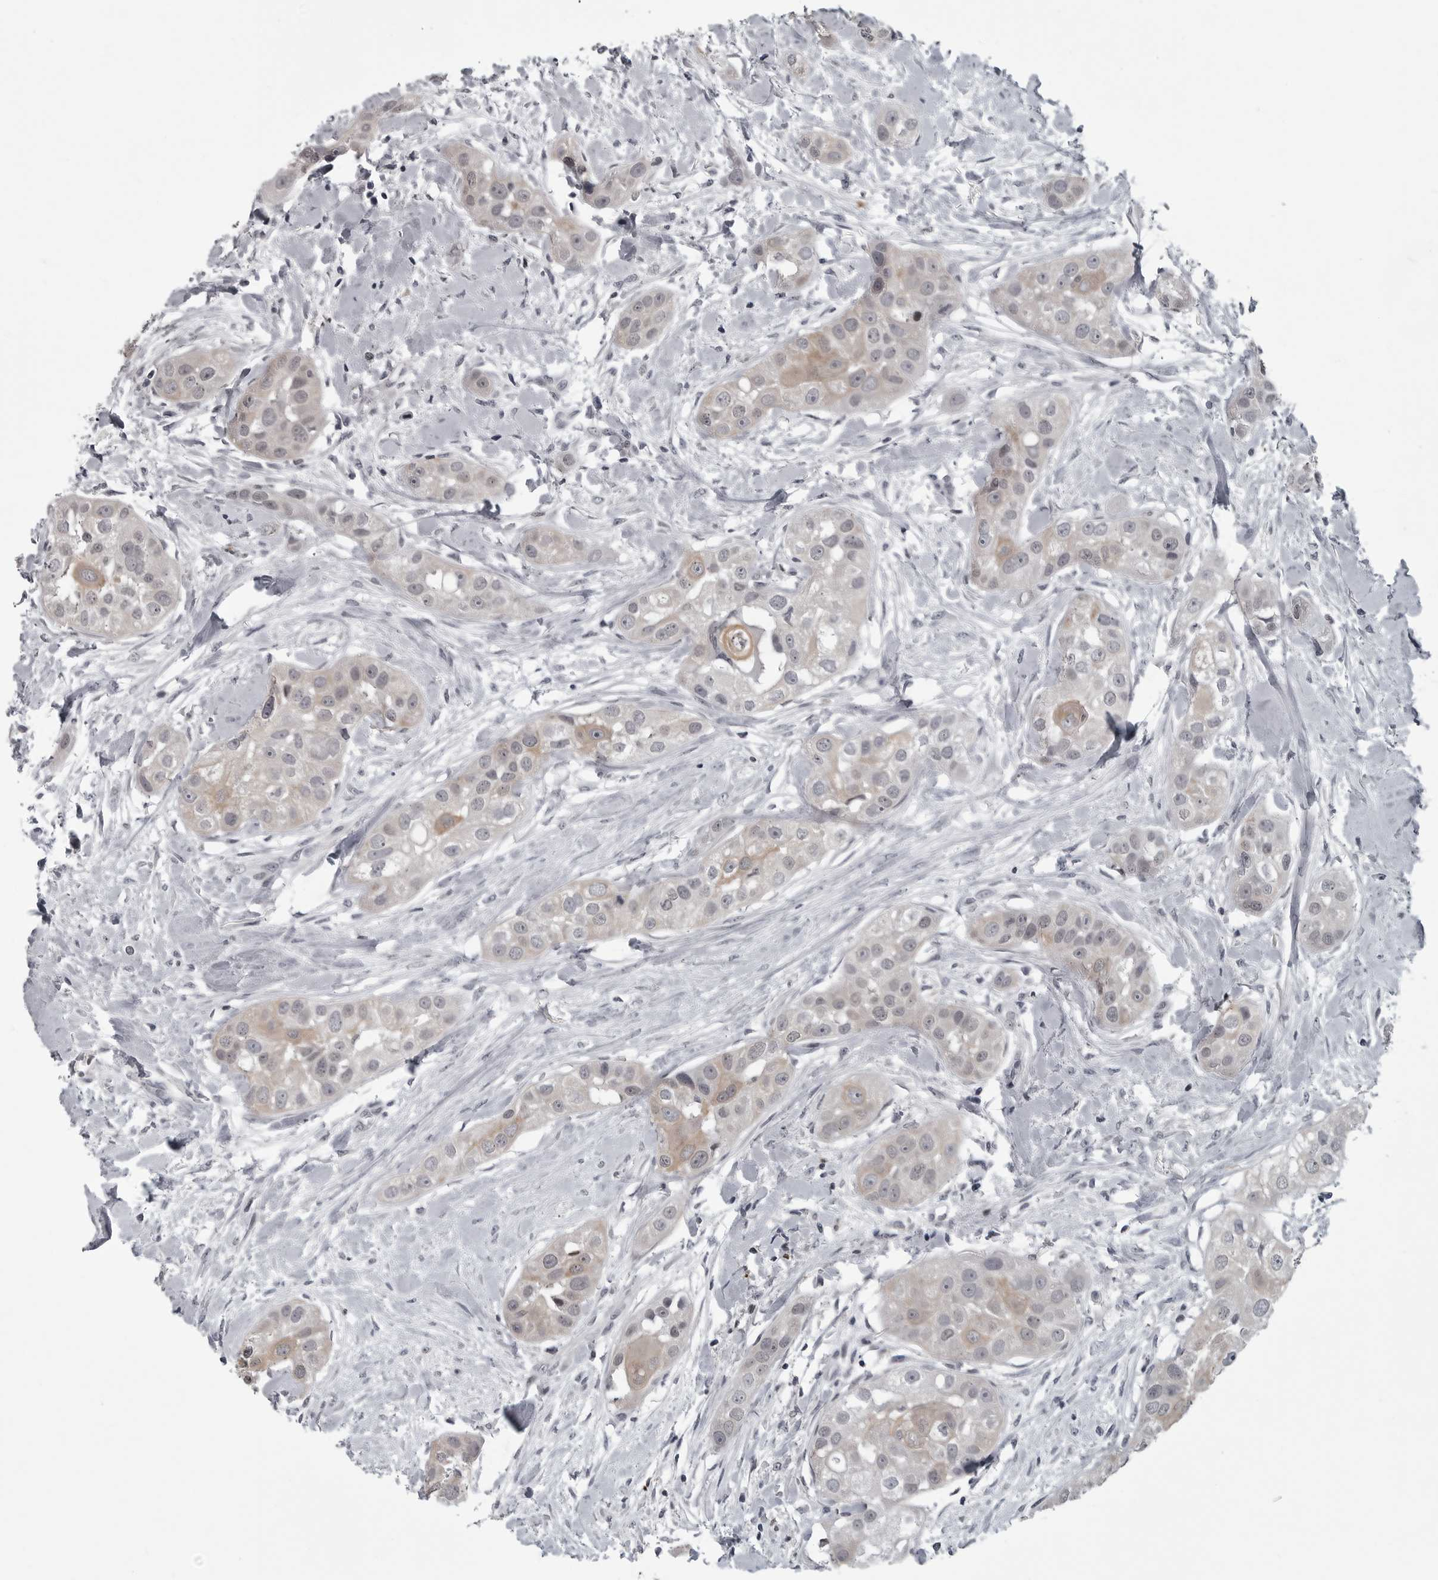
{"staining": {"intensity": "weak", "quantity": ">75%", "location": "cytoplasmic/membranous"}, "tissue": "head and neck cancer", "cell_type": "Tumor cells", "image_type": "cancer", "snomed": [{"axis": "morphology", "description": "Normal tissue, NOS"}, {"axis": "morphology", "description": "Squamous cell carcinoma, NOS"}, {"axis": "topography", "description": "Skeletal muscle"}, {"axis": "topography", "description": "Head-Neck"}], "caption": "A histopathology image of head and neck squamous cell carcinoma stained for a protein demonstrates weak cytoplasmic/membranous brown staining in tumor cells.", "gene": "LYSMD1", "patient": {"sex": "male", "age": 51}}